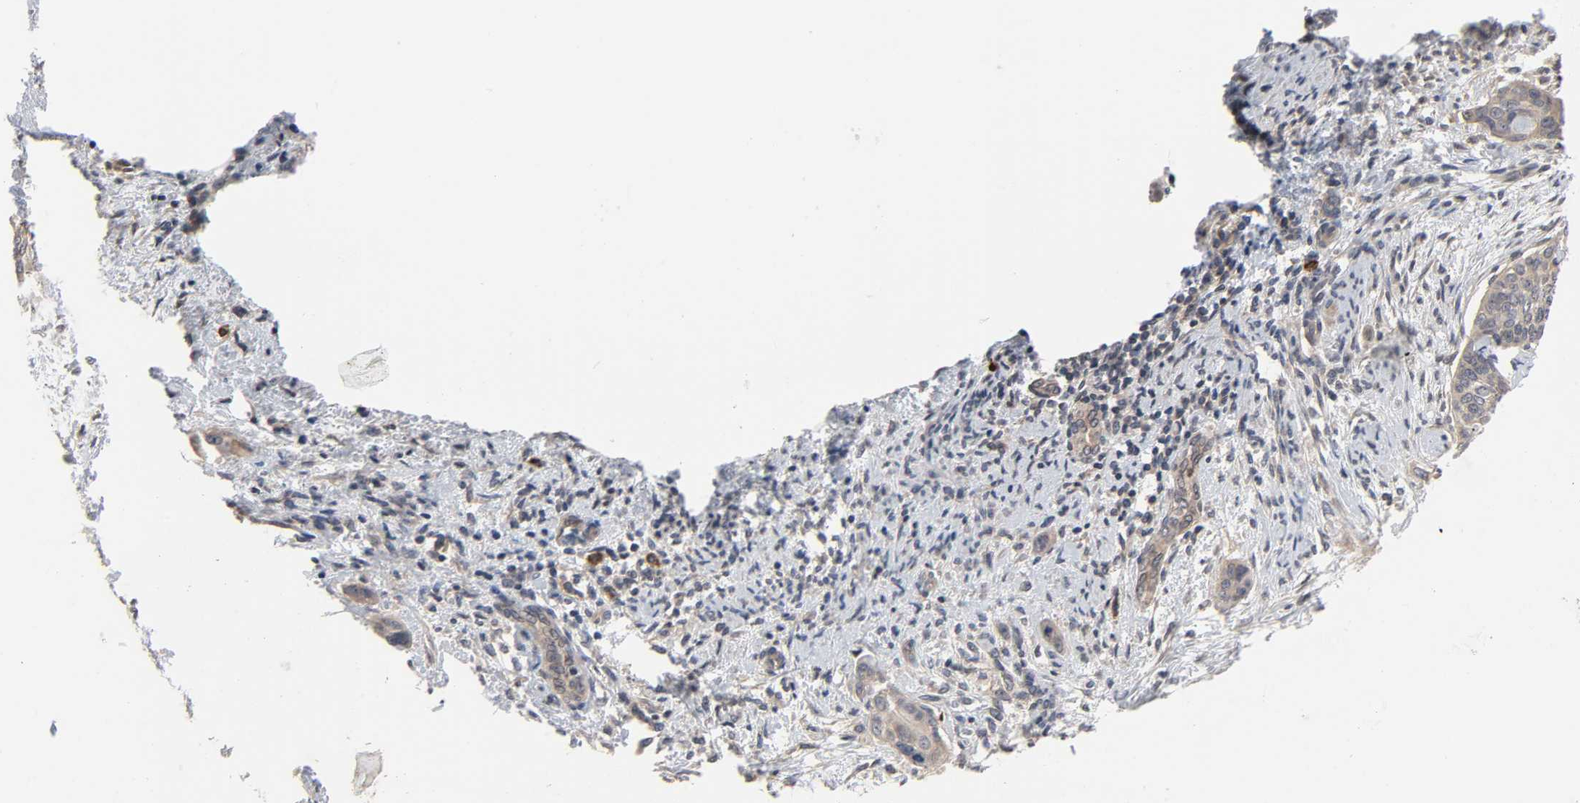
{"staining": {"intensity": "weak", "quantity": ">75%", "location": "cytoplasmic/membranous"}, "tissue": "cervical cancer", "cell_type": "Tumor cells", "image_type": "cancer", "snomed": [{"axis": "morphology", "description": "Squamous cell carcinoma, NOS"}, {"axis": "topography", "description": "Cervix"}], "caption": "The image reveals a brown stain indicating the presence of a protein in the cytoplasmic/membranous of tumor cells in squamous cell carcinoma (cervical).", "gene": "CCDC175", "patient": {"sex": "female", "age": 33}}